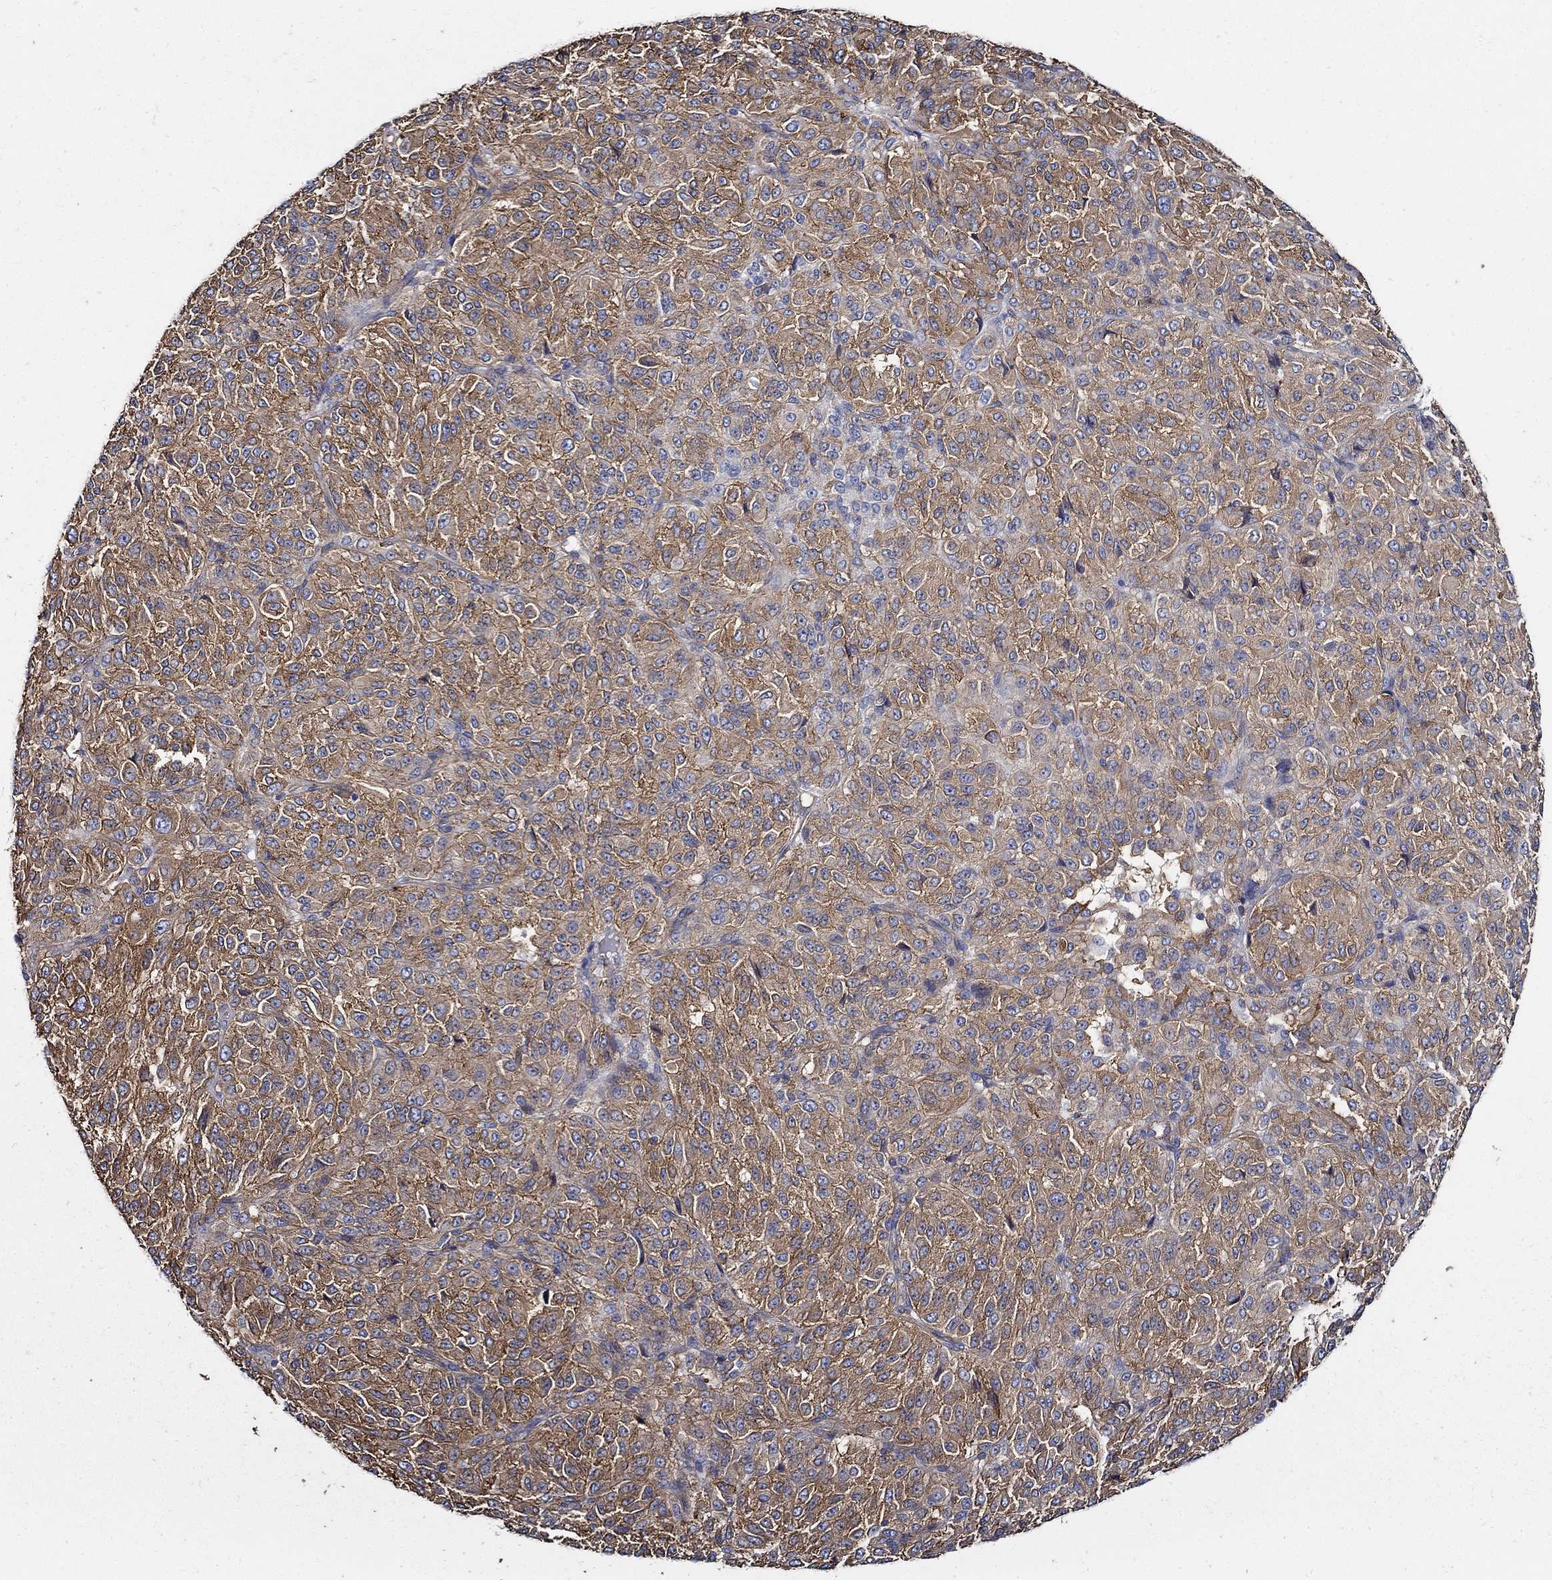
{"staining": {"intensity": "moderate", "quantity": ">75%", "location": "cytoplasmic/membranous"}, "tissue": "melanoma", "cell_type": "Tumor cells", "image_type": "cancer", "snomed": [{"axis": "morphology", "description": "Malignant melanoma, Metastatic site"}, {"axis": "topography", "description": "Brain"}], "caption": "Human melanoma stained for a protein (brown) demonstrates moderate cytoplasmic/membranous positive expression in approximately >75% of tumor cells.", "gene": "APBB3", "patient": {"sex": "female", "age": 56}}